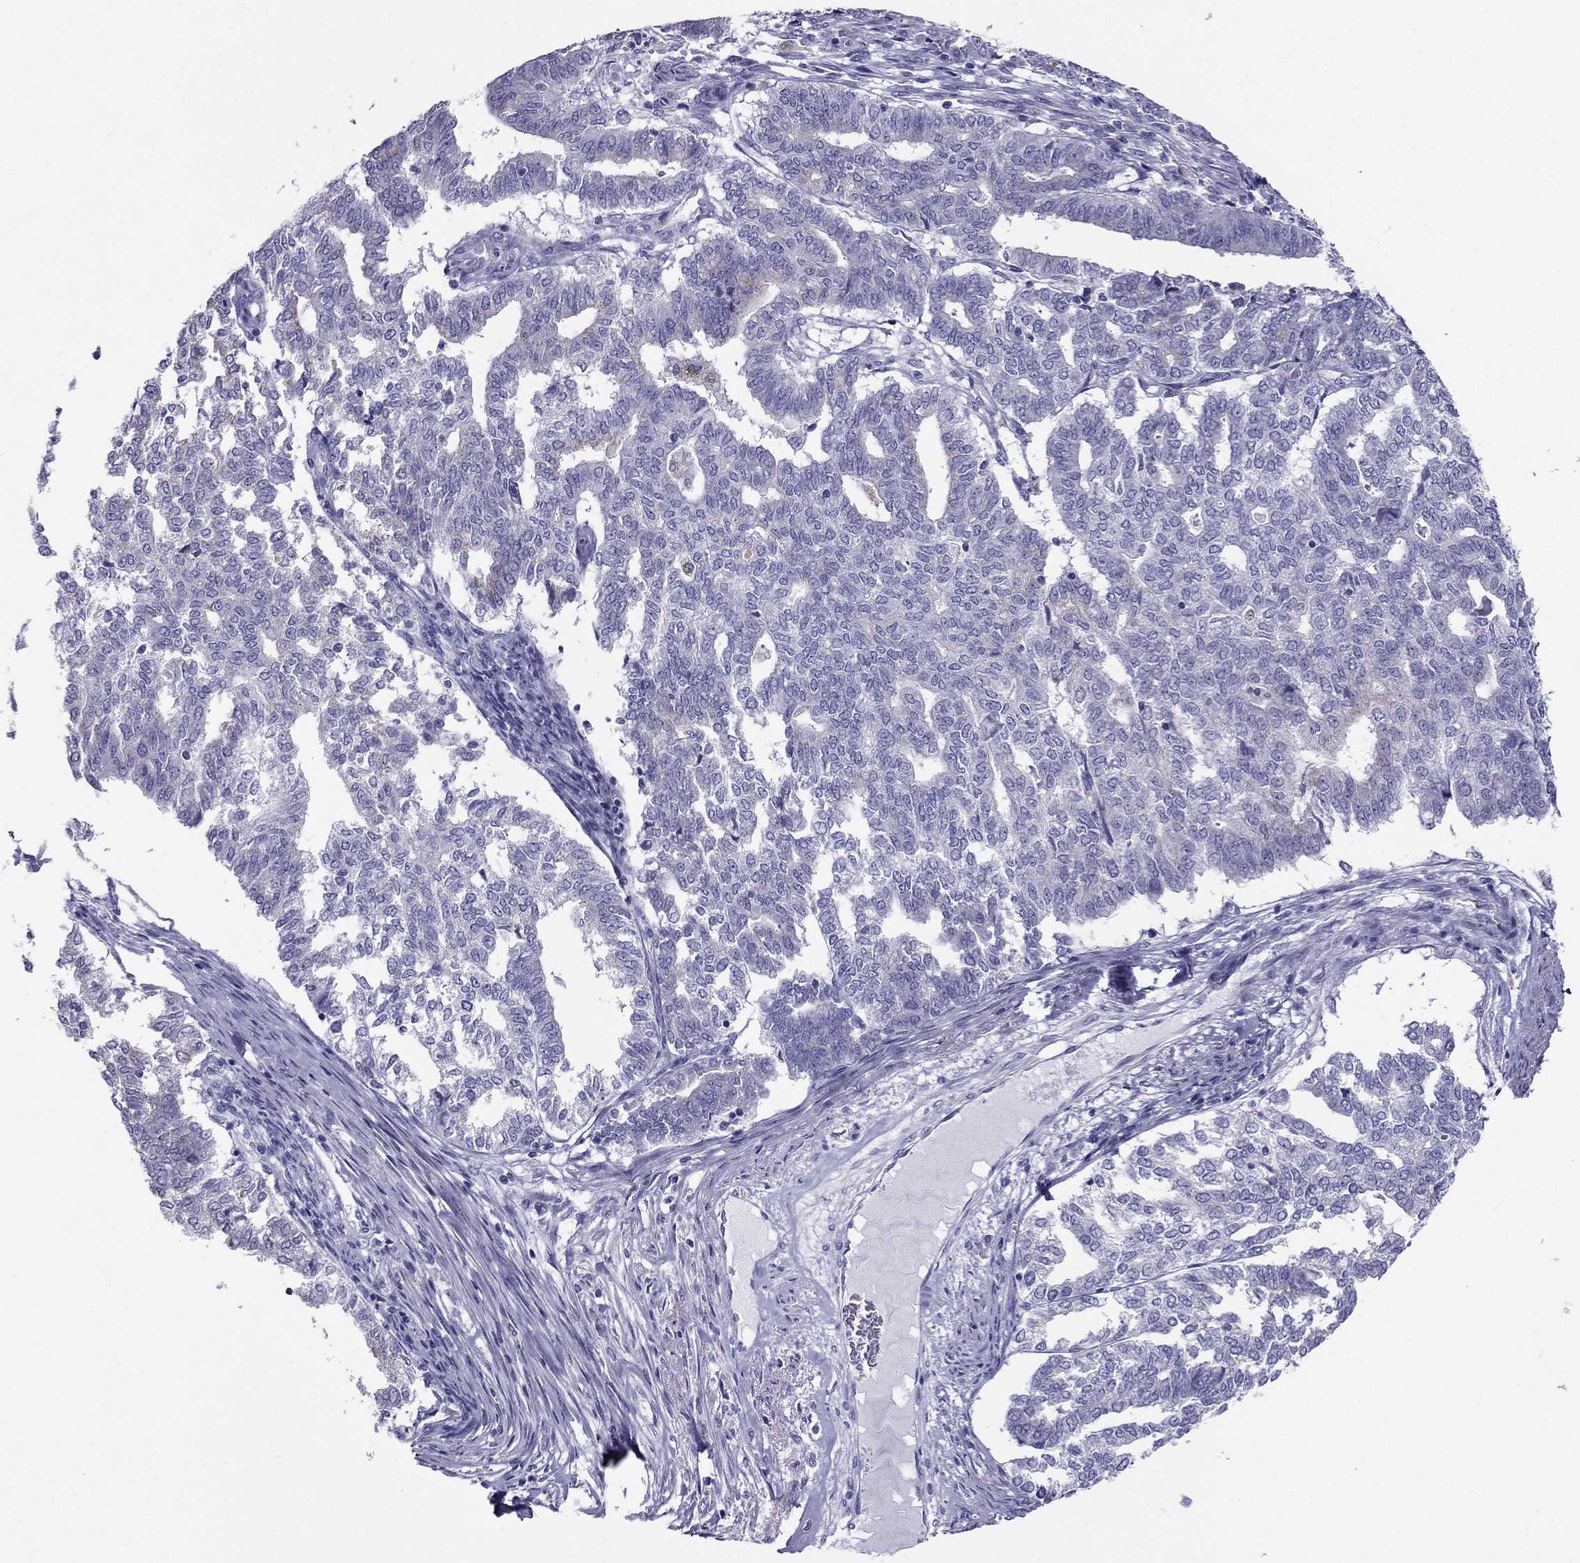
{"staining": {"intensity": "negative", "quantity": "none", "location": "none"}, "tissue": "endometrial cancer", "cell_type": "Tumor cells", "image_type": "cancer", "snomed": [{"axis": "morphology", "description": "Adenocarcinoma, NOS"}, {"axis": "topography", "description": "Endometrium"}], "caption": "Immunohistochemistry photomicrograph of adenocarcinoma (endometrial) stained for a protein (brown), which displays no expression in tumor cells.", "gene": "MAEL", "patient": {"sex": "female", "age": 79}}